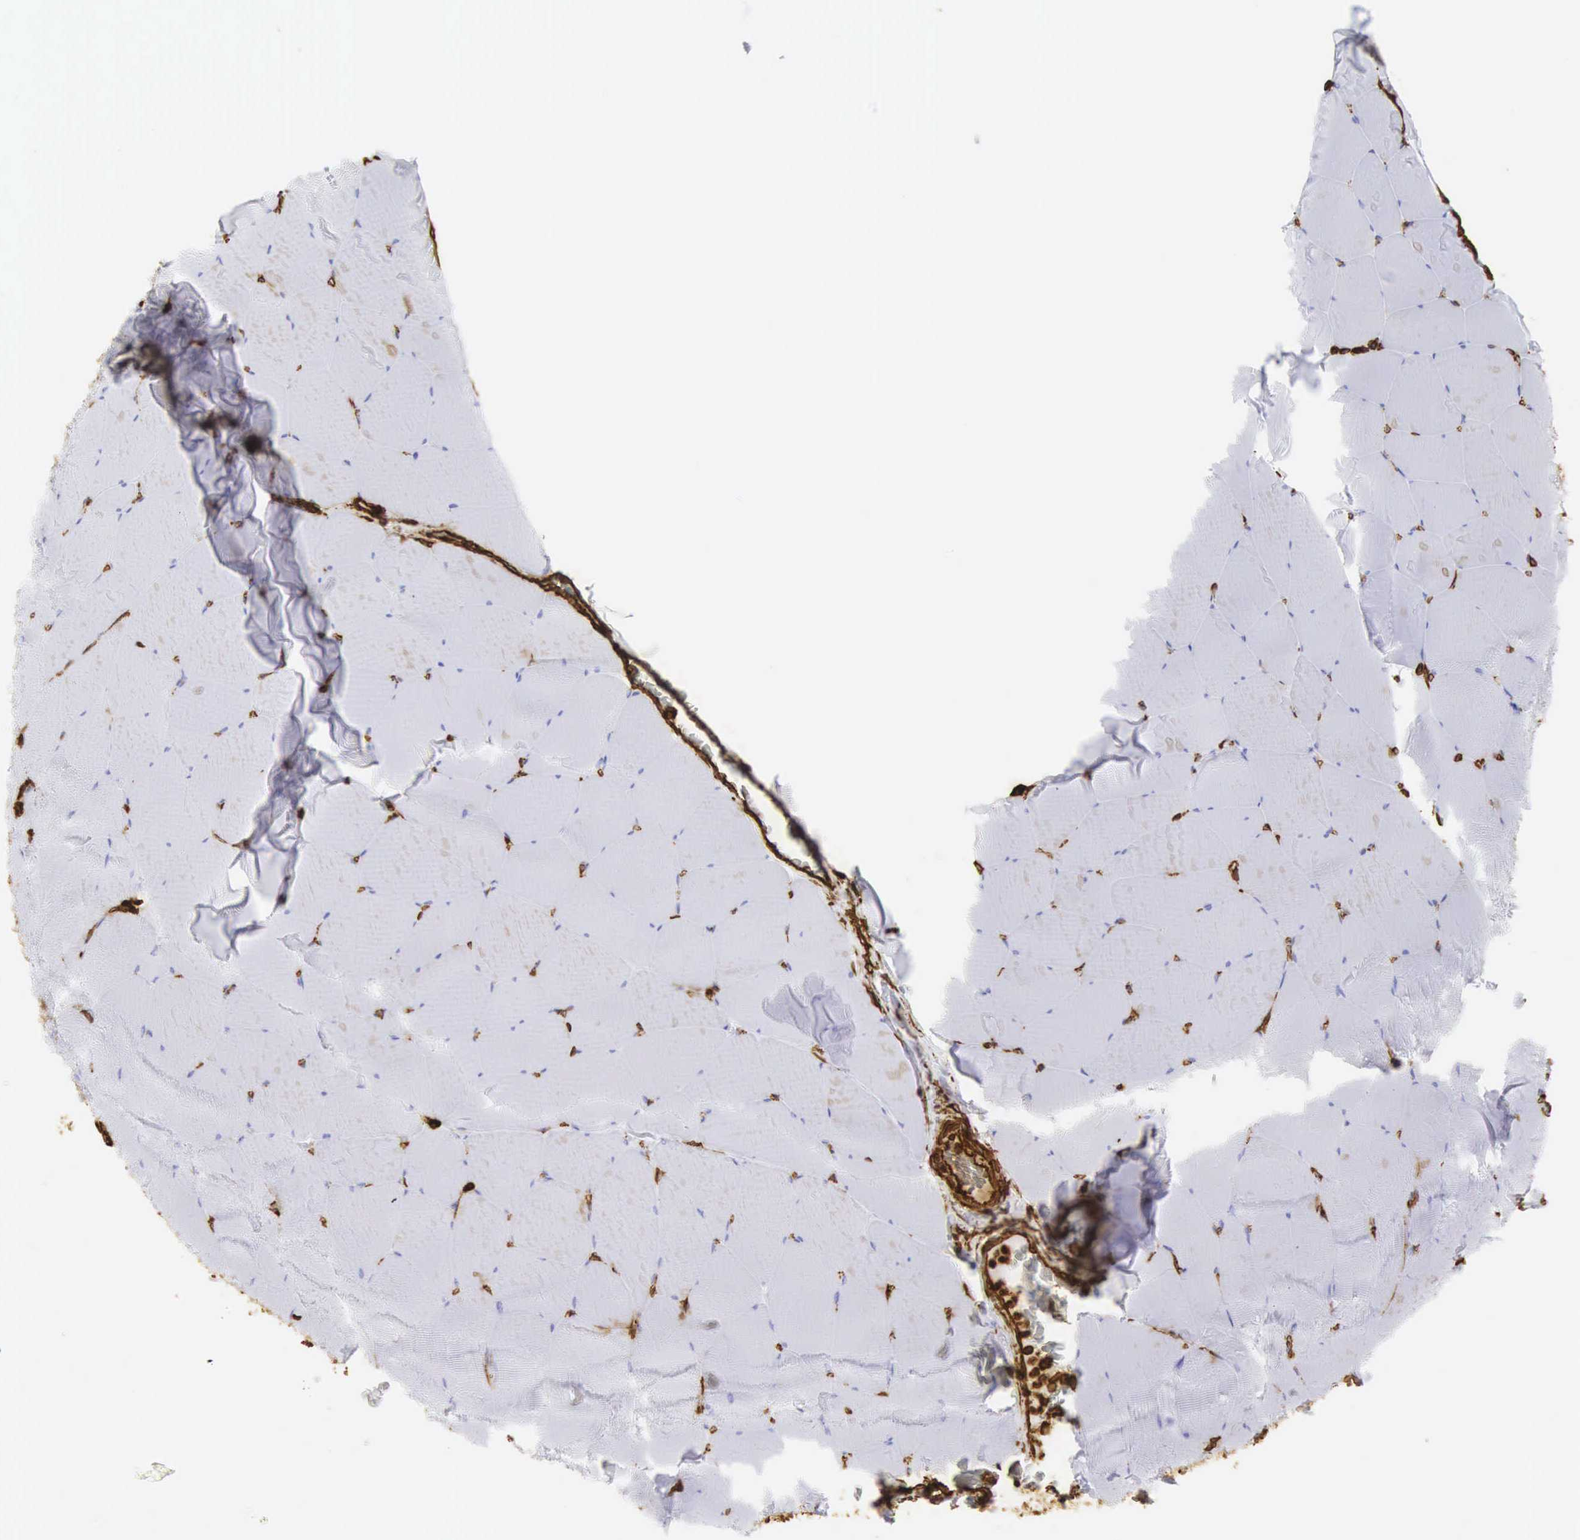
{"staining": {"intensity": "negative", "quantity": "none", "location": "none"}, "tissue": "skeletal muscle", "cell_type": "Myocytes", "image_type": "normal", "snomed": [{"axis": "morphology", "description": "Normal tissue, NOS"}, {"axis": "topography", "description": "Skeletal muscle"}, {"axis": "topography", "description": "Salivary gland"}], "caption": "Immunohistochemistry (IHC) histopathology image of unremarkable skeletal muscle stained for a protein (brown), which demonstrates no staining in myocytes. The staining was performed using DAB to visualize the protein expression in brown, while the nuclei were stained in blue with hematoxylin (Magnification: 20x).", "gene": "VIM", "patient": {"sex": "male", "age": 62}}